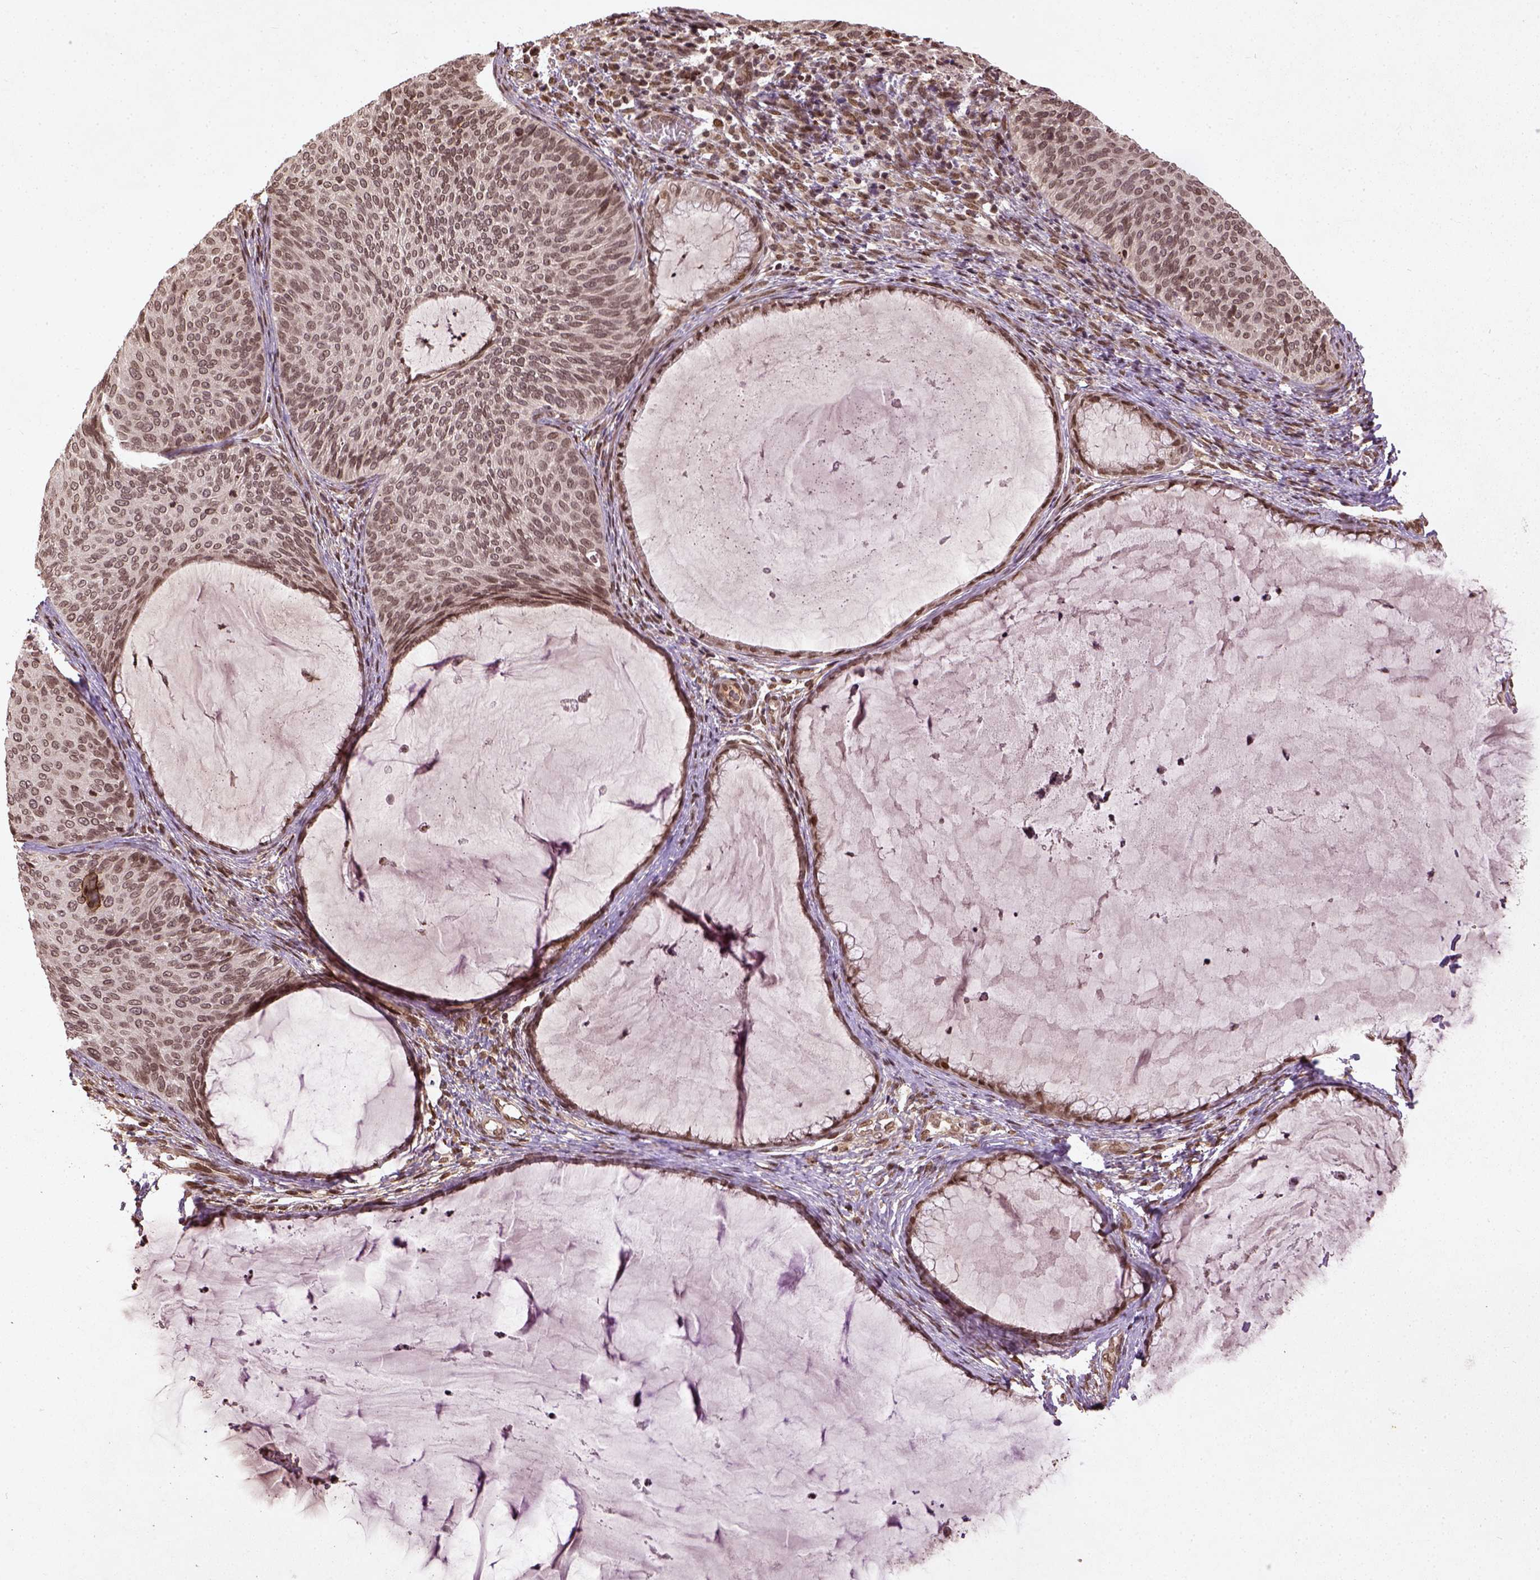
{"staining": {"intensity": "moderate", "quantity": ">75%", "location": "nuclear"}, "tissue": "cervical cancer", "cell_type": "Tumor cells", "image_type": "cancer", "snomed": [{"axis": "morphology", "description": "Squamous cell carcinoma, NOS"}, {"axis": "topography", "description": "Cervix"}], "caption": "Cervical squamous cell carcinoma tissue demonstrates moderate nuclear expression in about >75% of tumor cells, visualized by immunohistochemistry.", "gene": "BANF1", "patient": {"sex": "female", "age": 36}}